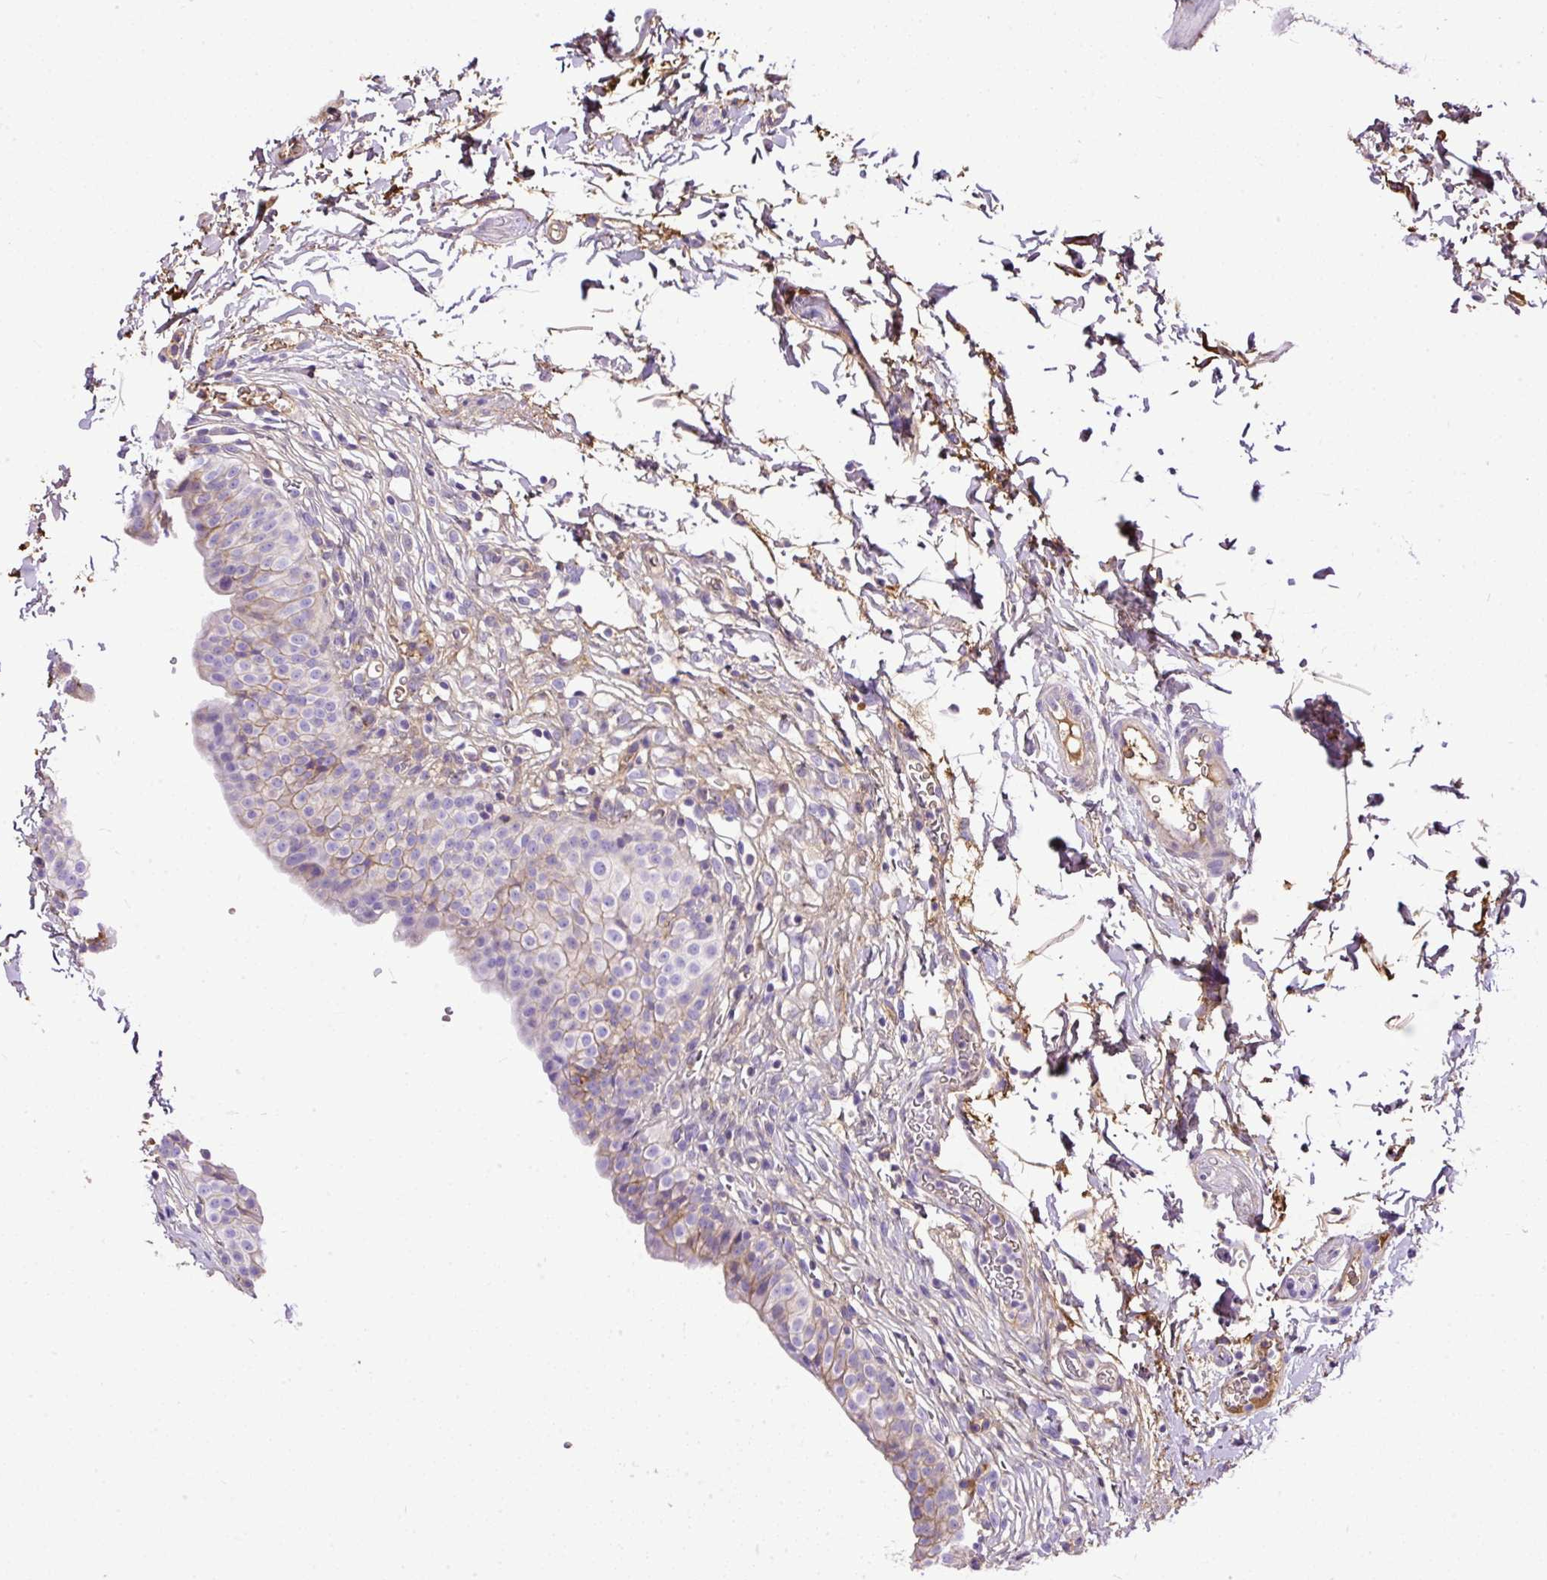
{"staining": {"intensity": "negative", "quantity": "none", "location": "none"}, "tissue": "urinary bladder", "cell_type": "Urothelial cells", "image_type": "normal", "snomed": [{"axis": "morphology", "description": "Normal tissue, NOS"}, {"axis": "topography", "description": "Urinary bladder"}, {"axis": "topography", "description": "Peripheral nerve tissue"}], "caption": "High magnification brightfield microscopy of normal urinary bladder stained with DAB (3,3'-diaminobenzidine) (brown) and counterstained with hematoxylin (blue): urothelial cells show no significant staining. The staining is performed using DAB brown chromogen with nuclei counter-stained in using hematoxylin.", "gene": "CLEC3B", "patient": {"sex": "male", "age": 55}}